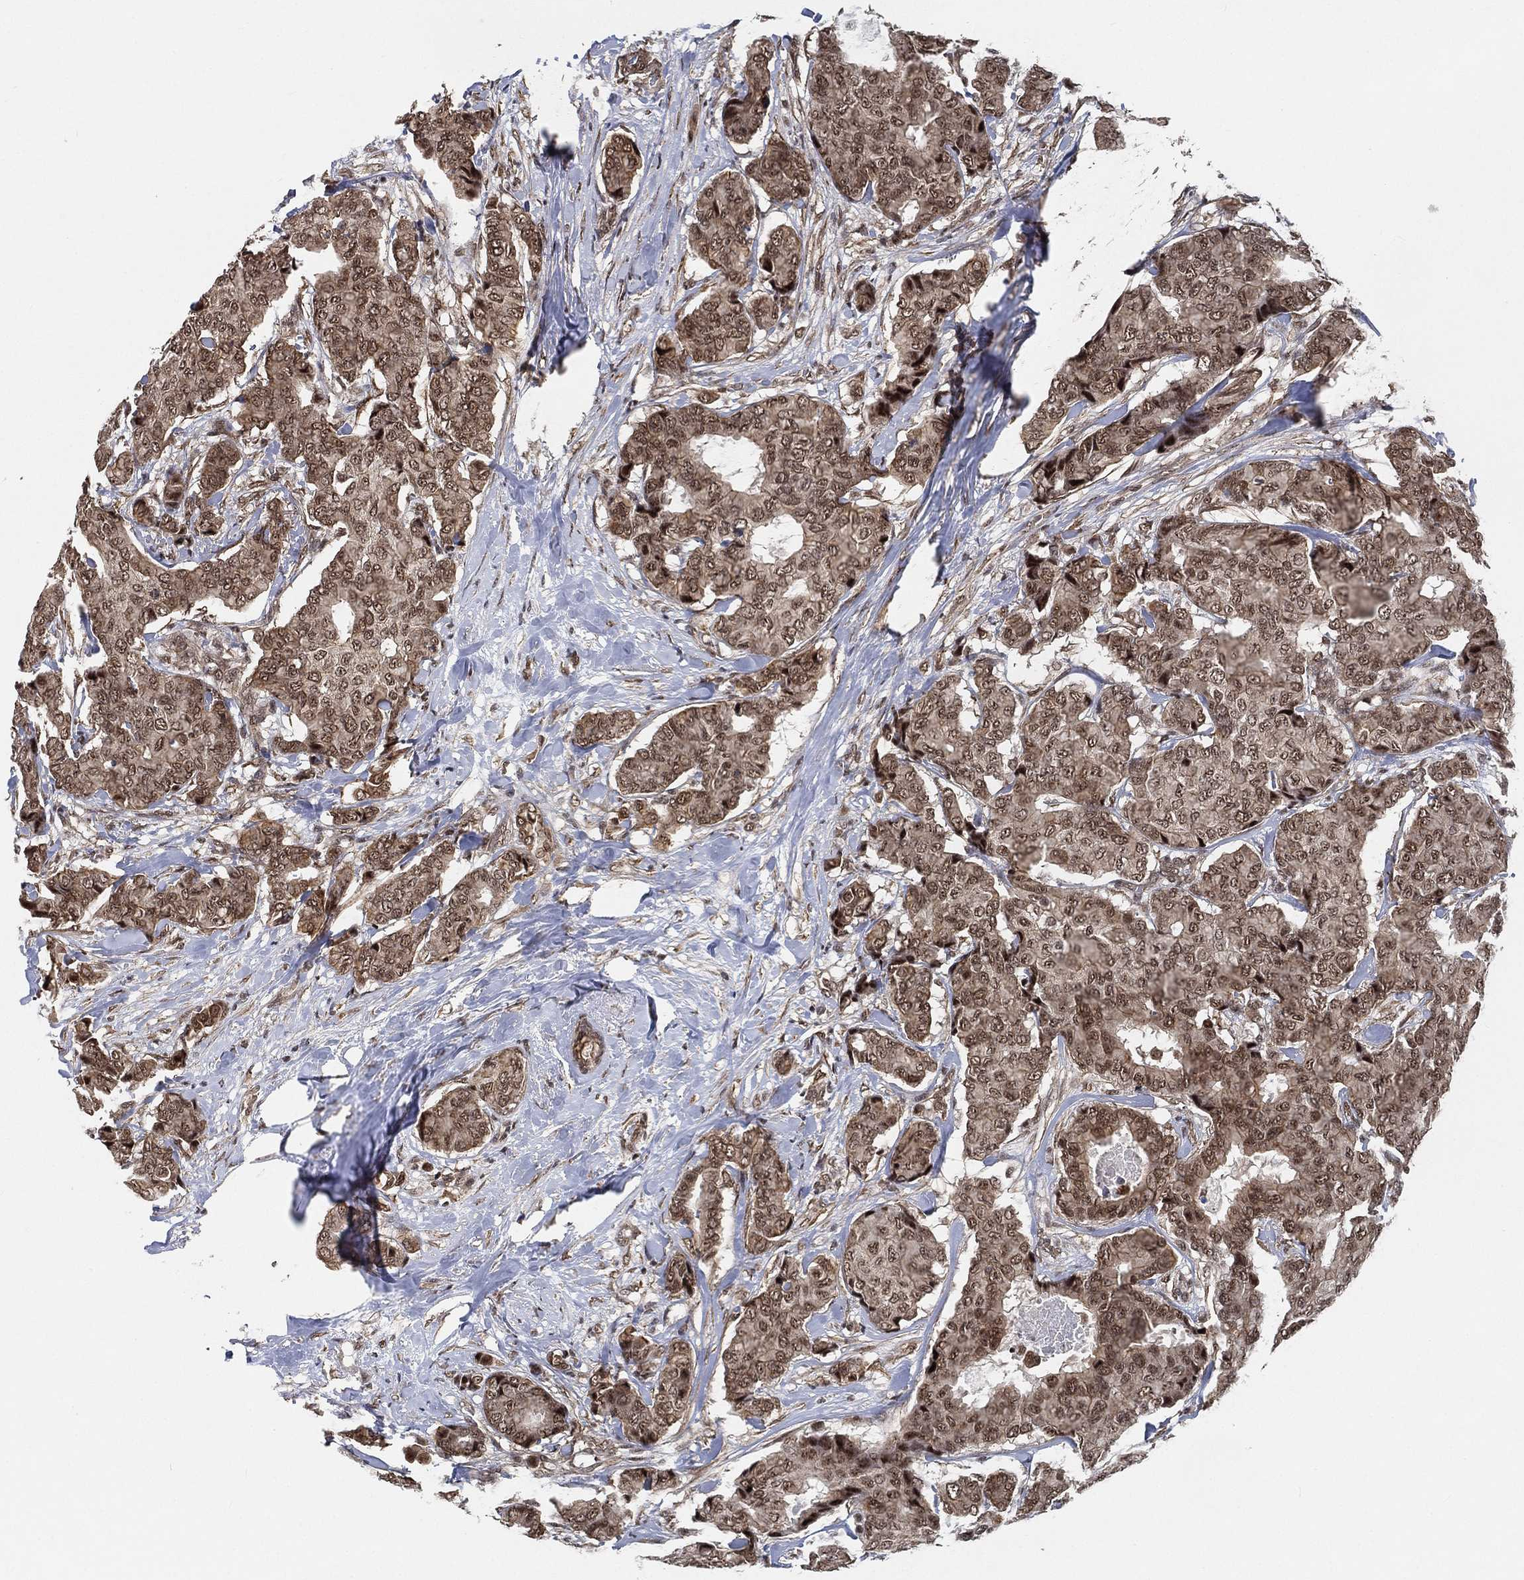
{"staining": {"intensity": "moderate", "quantity": ">75%", "location": "cytoplasmic/membranous,nuclear"}, "tissue": "breast cancer", "cell_type": "Tumor cells", "image_type": "cancer", "snomed": [{"axis": "morphology", "description": "Duct carcinoma"}, {"axis": "topography", "description": "Breast"}], "caption": "An image of human intraductal carcinoma (breast) stained for a protein displays moderate cytoplasmic/membranous and nuclear brown staining in tumor cells.", "gene": "RSRC2", "patient": {"sex": "female", "age": 75}}